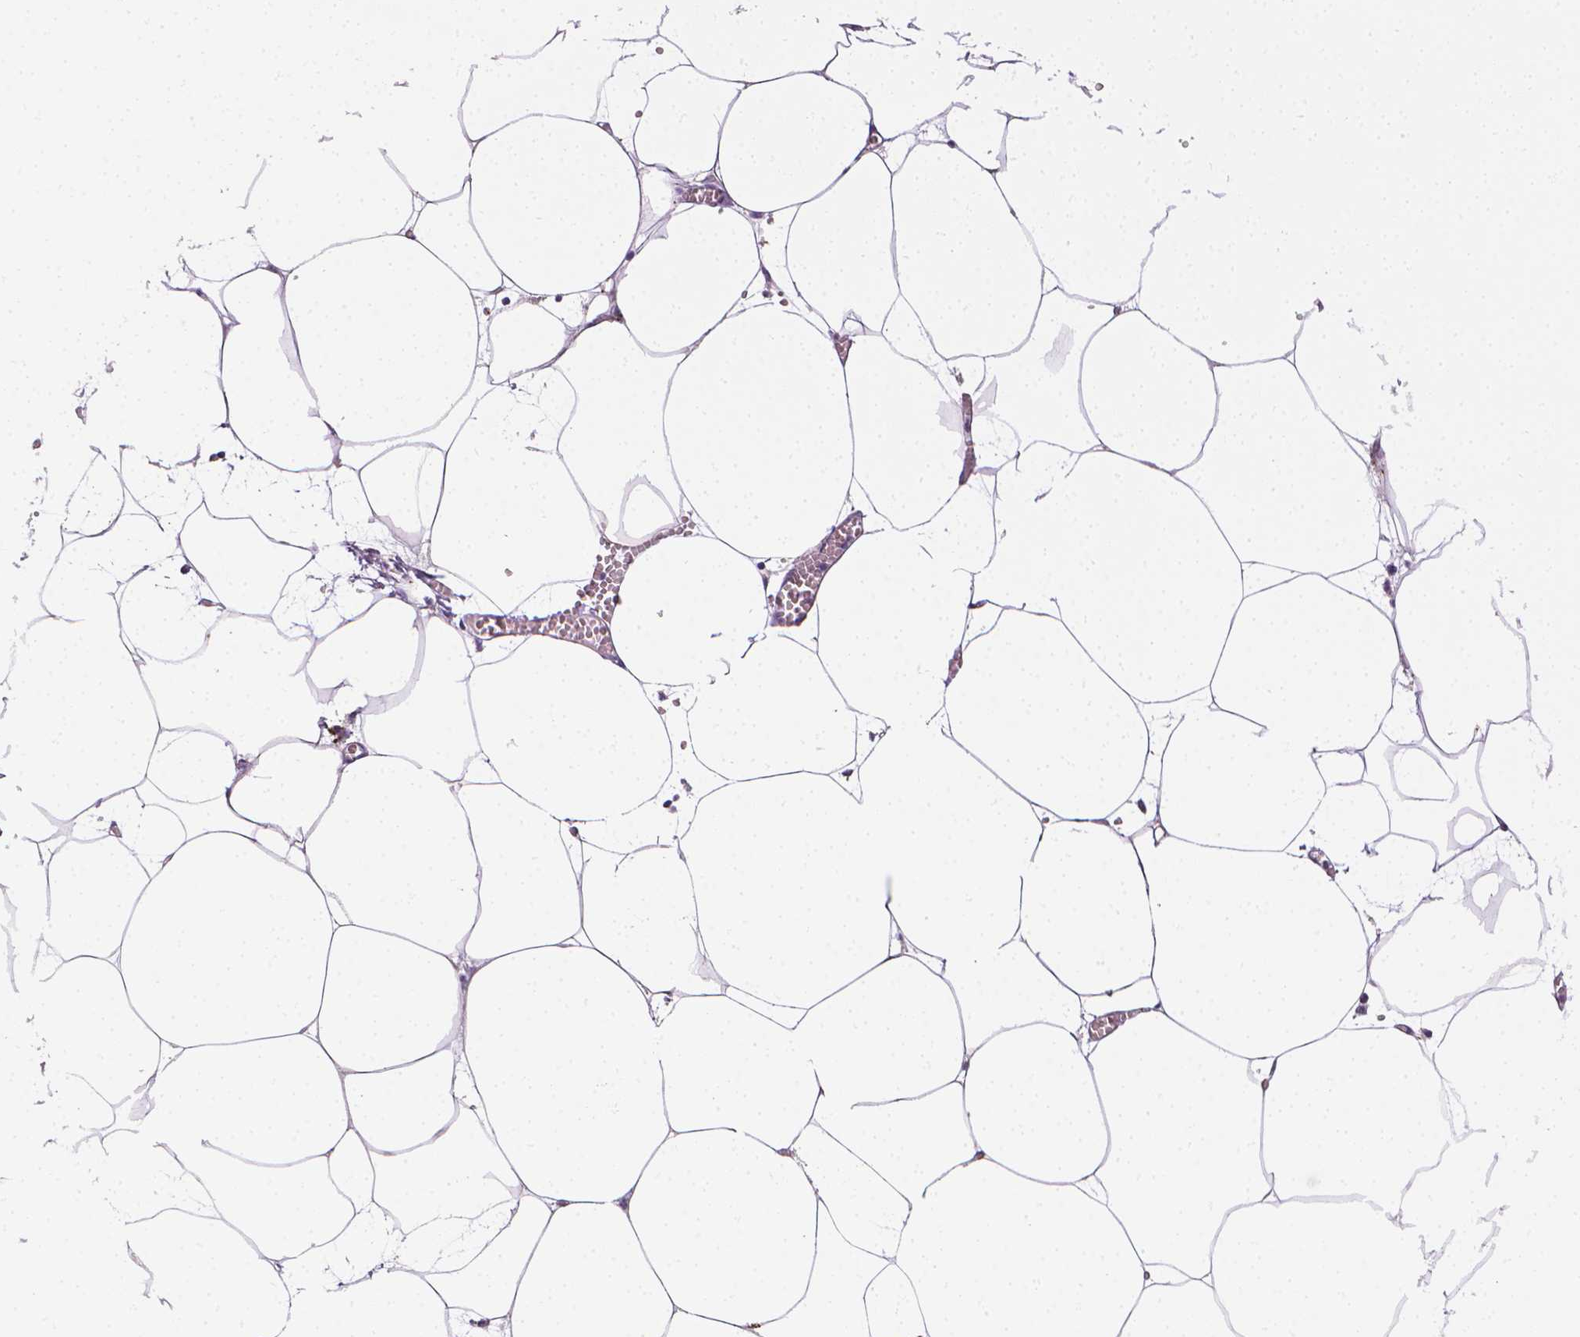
{"staining": {"intensity": "negative", "quantity": "none", "location": "none"}, "tissue": "adipose tissue", "cell_type": "Adipocytes", "image_type": "normal", "snomed": [{"axis": "morphology", "description": "Normal tissue, NOS"}, {"axis": "topography", "description": "Adipose tissue"}, {"axis": "topography", "description": "Pancreas"}, {"axis": "topography", "description": "Peripheral nerve tissue"}], "caption": "Benign adipose tissue was stained to show a protein in brown. There is no significant expression in adipocytes.", "gene": "MCOLN3", "patient": {"sex": "female", "age": 58}}